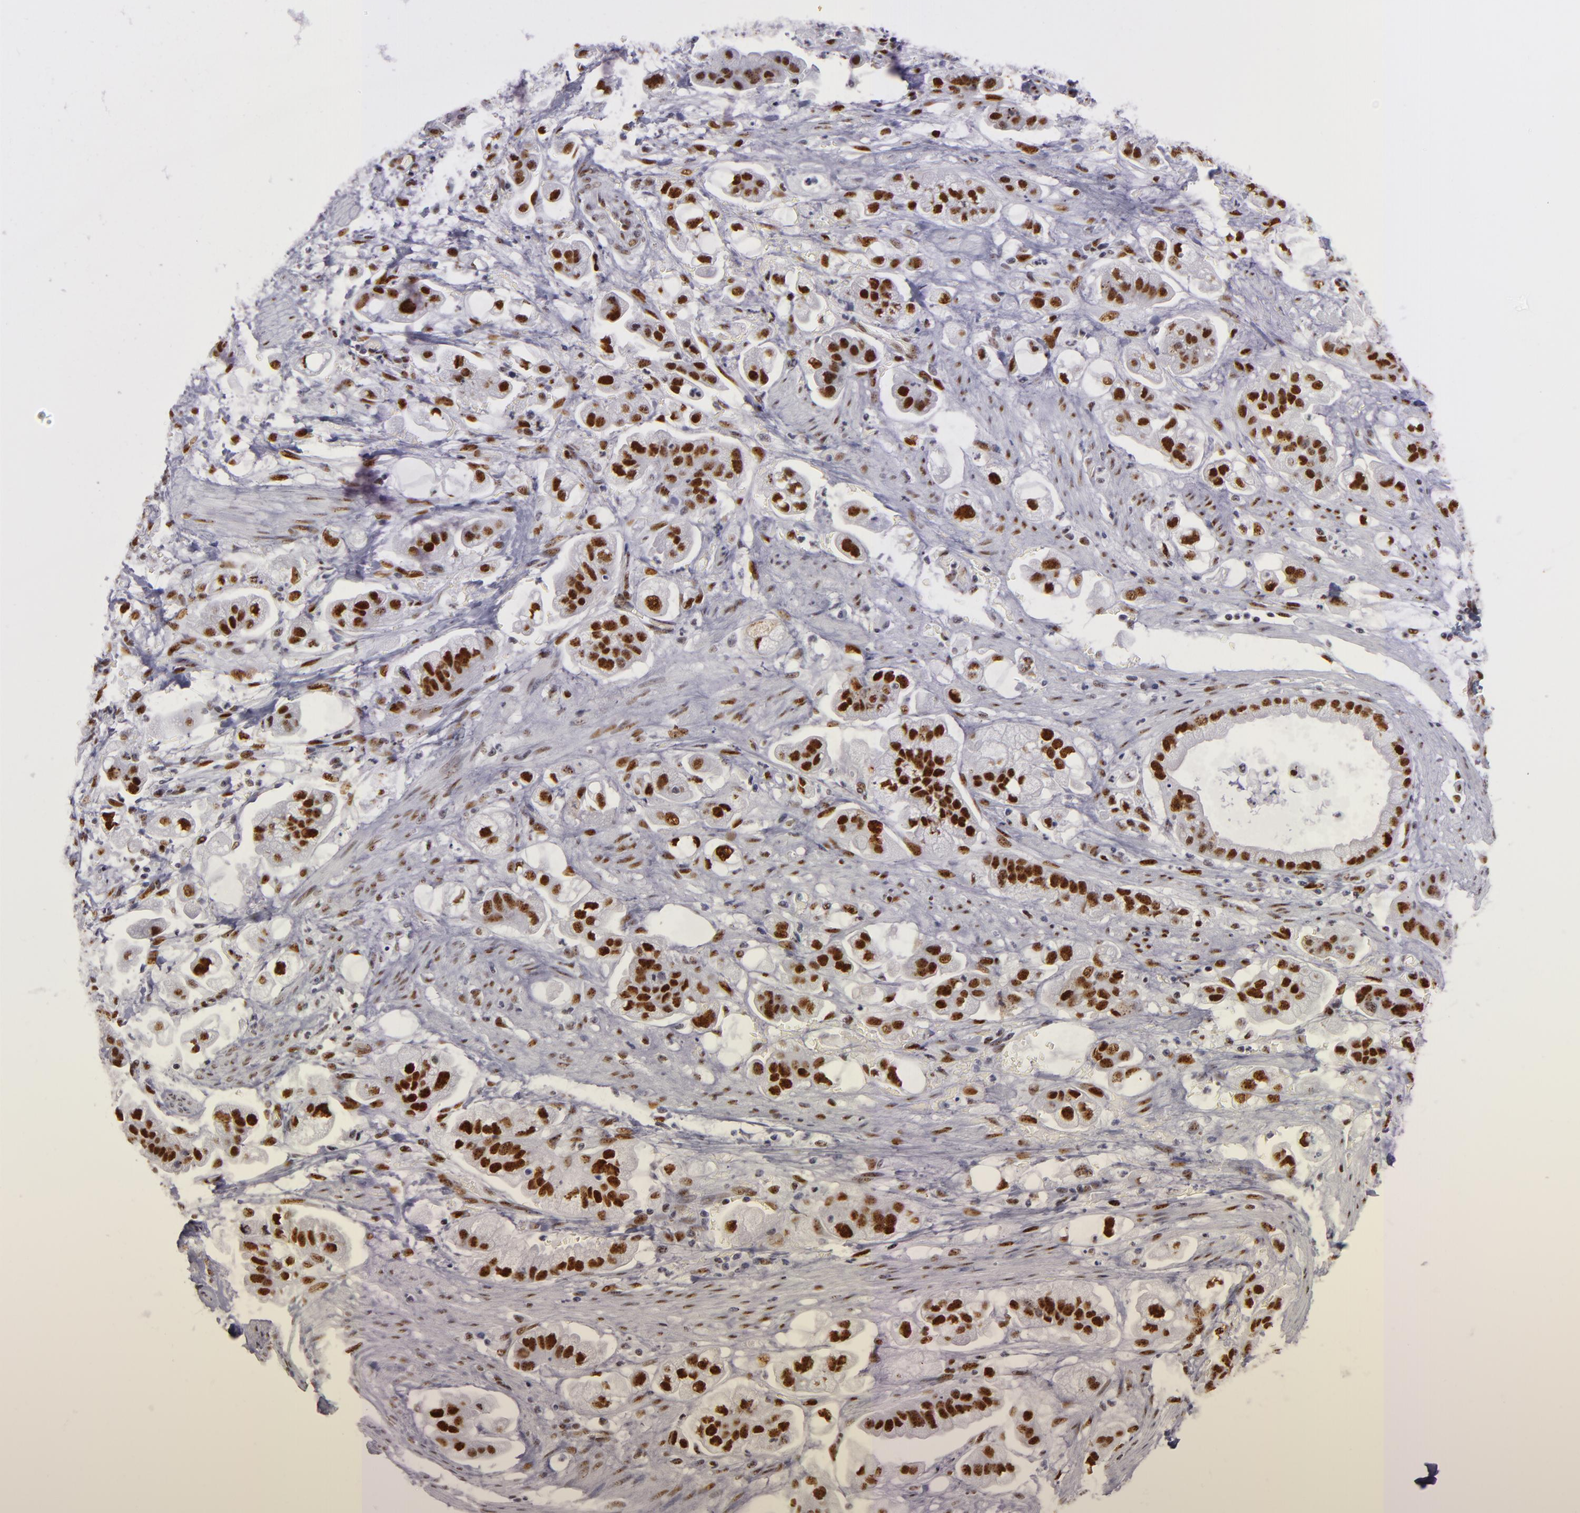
{"staining": {"intensity": "strong", "quantity": ">75%", "location": "nuclear"}, "tissue": "stomach cancer", "cell_type": "Tumor cells", "image_type": "cancer", "snomed": [{"axis": "morphology", "description": "Adenocarcinoma, NOS"}, {"axis": "topography", "description": "Stomach"}], "caption": "Stomach cancer (adenocarcinoma) stained with immunohistochemistry (IHC) exhibits strong nuclear expression in about >75% of tumor cells. (DAB (3,3'-diaminobenzidine) IHC with brightfield microscopy, high magnification).", "gene": "TOP3A", "patient": {"sex": "male", "age": 62}}